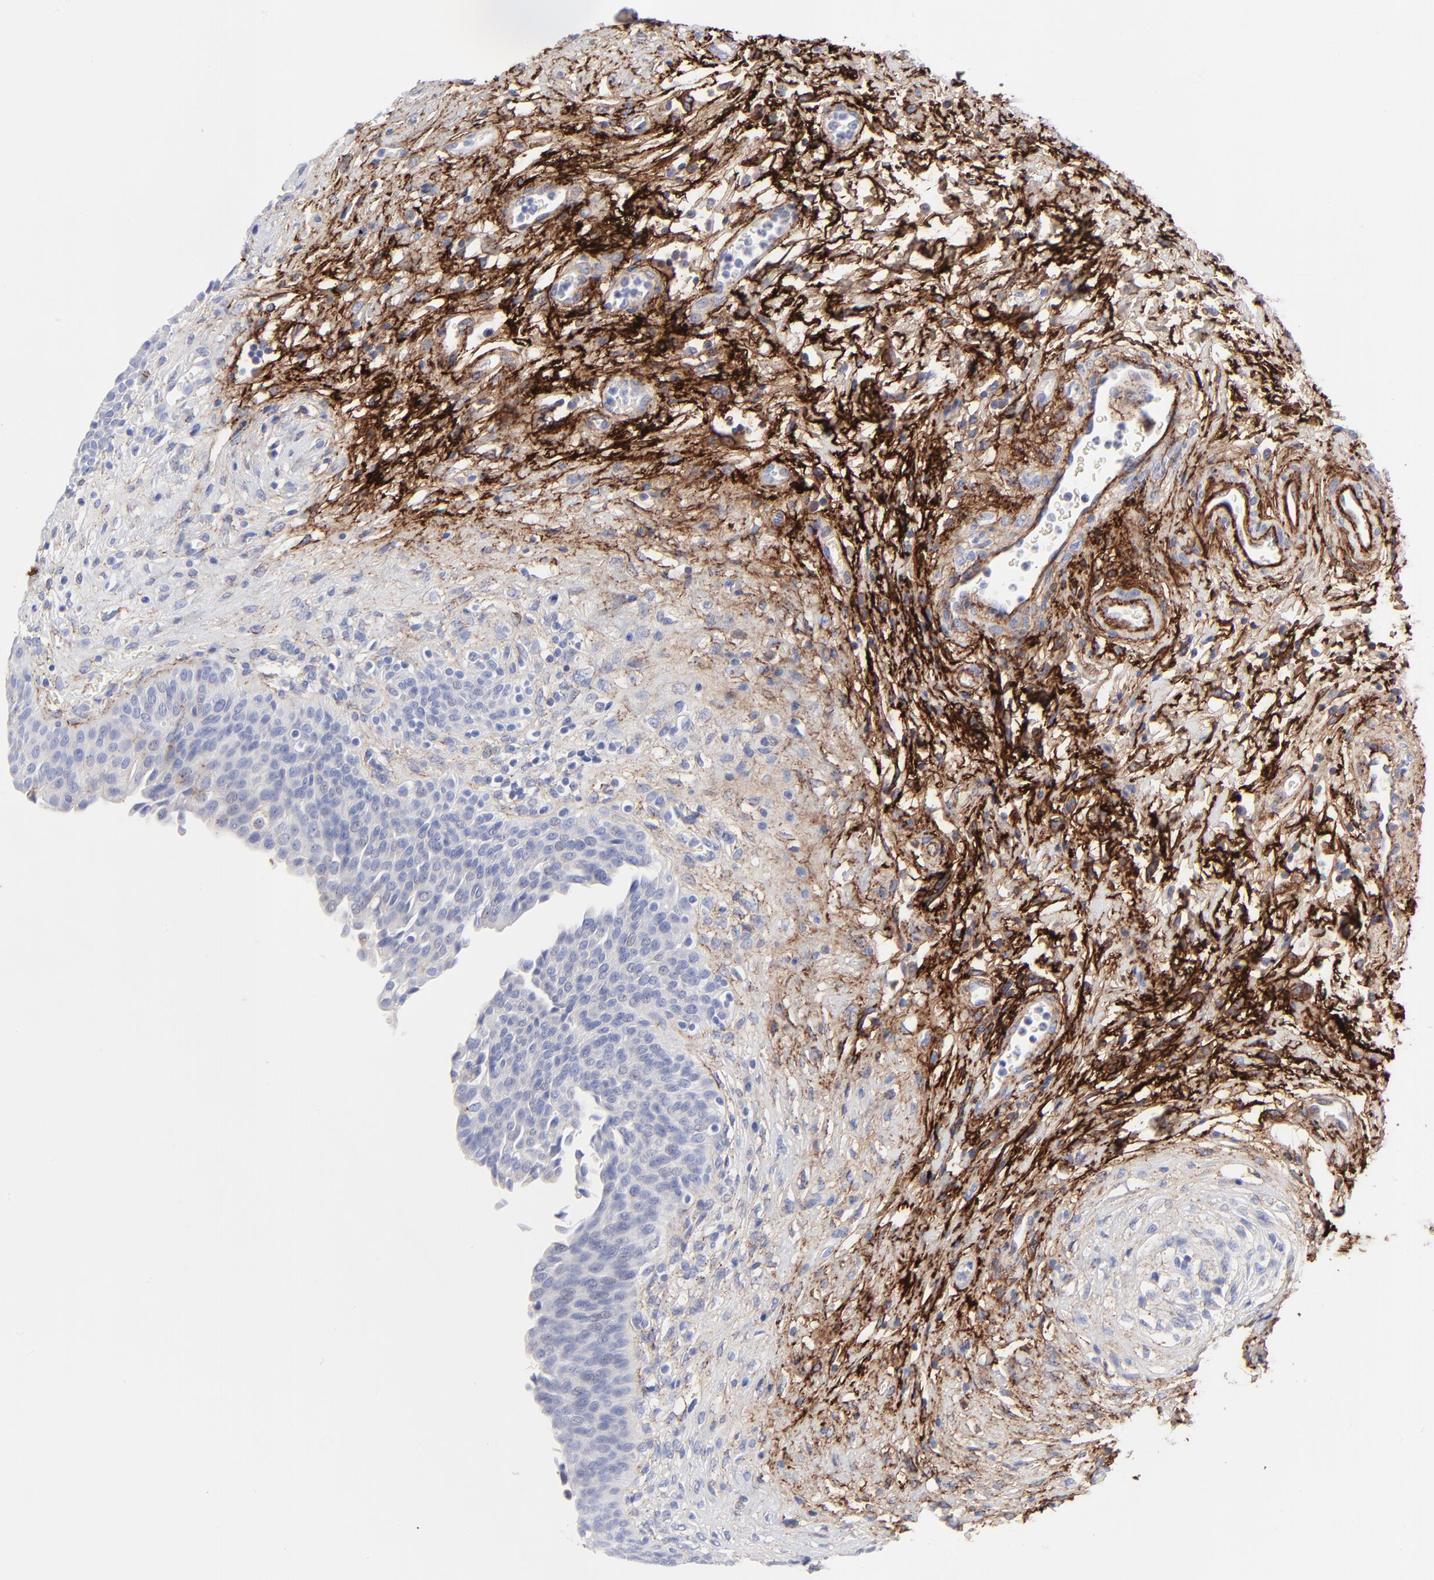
{"staining": {"intensity": "negative", "quantity": "none", "location": "none"}, "tissue": "urinary bladder", "cell_type": "Urothelial cells", "image_type": "normal", "snomed": [{"axis": "morphology", "description": "Normal tissue, NOS"}, {"axis": "morphology", "description": "Dysplasia, NOS"}, {"axis": "topography", "description": "Urinary bladder"}], "caption": "The photomicrograph reveals no staining of urothelial cells in benign urinary bladder.", "gene": "FBLN2", "patient": {"sex": "male", "age": 35}}